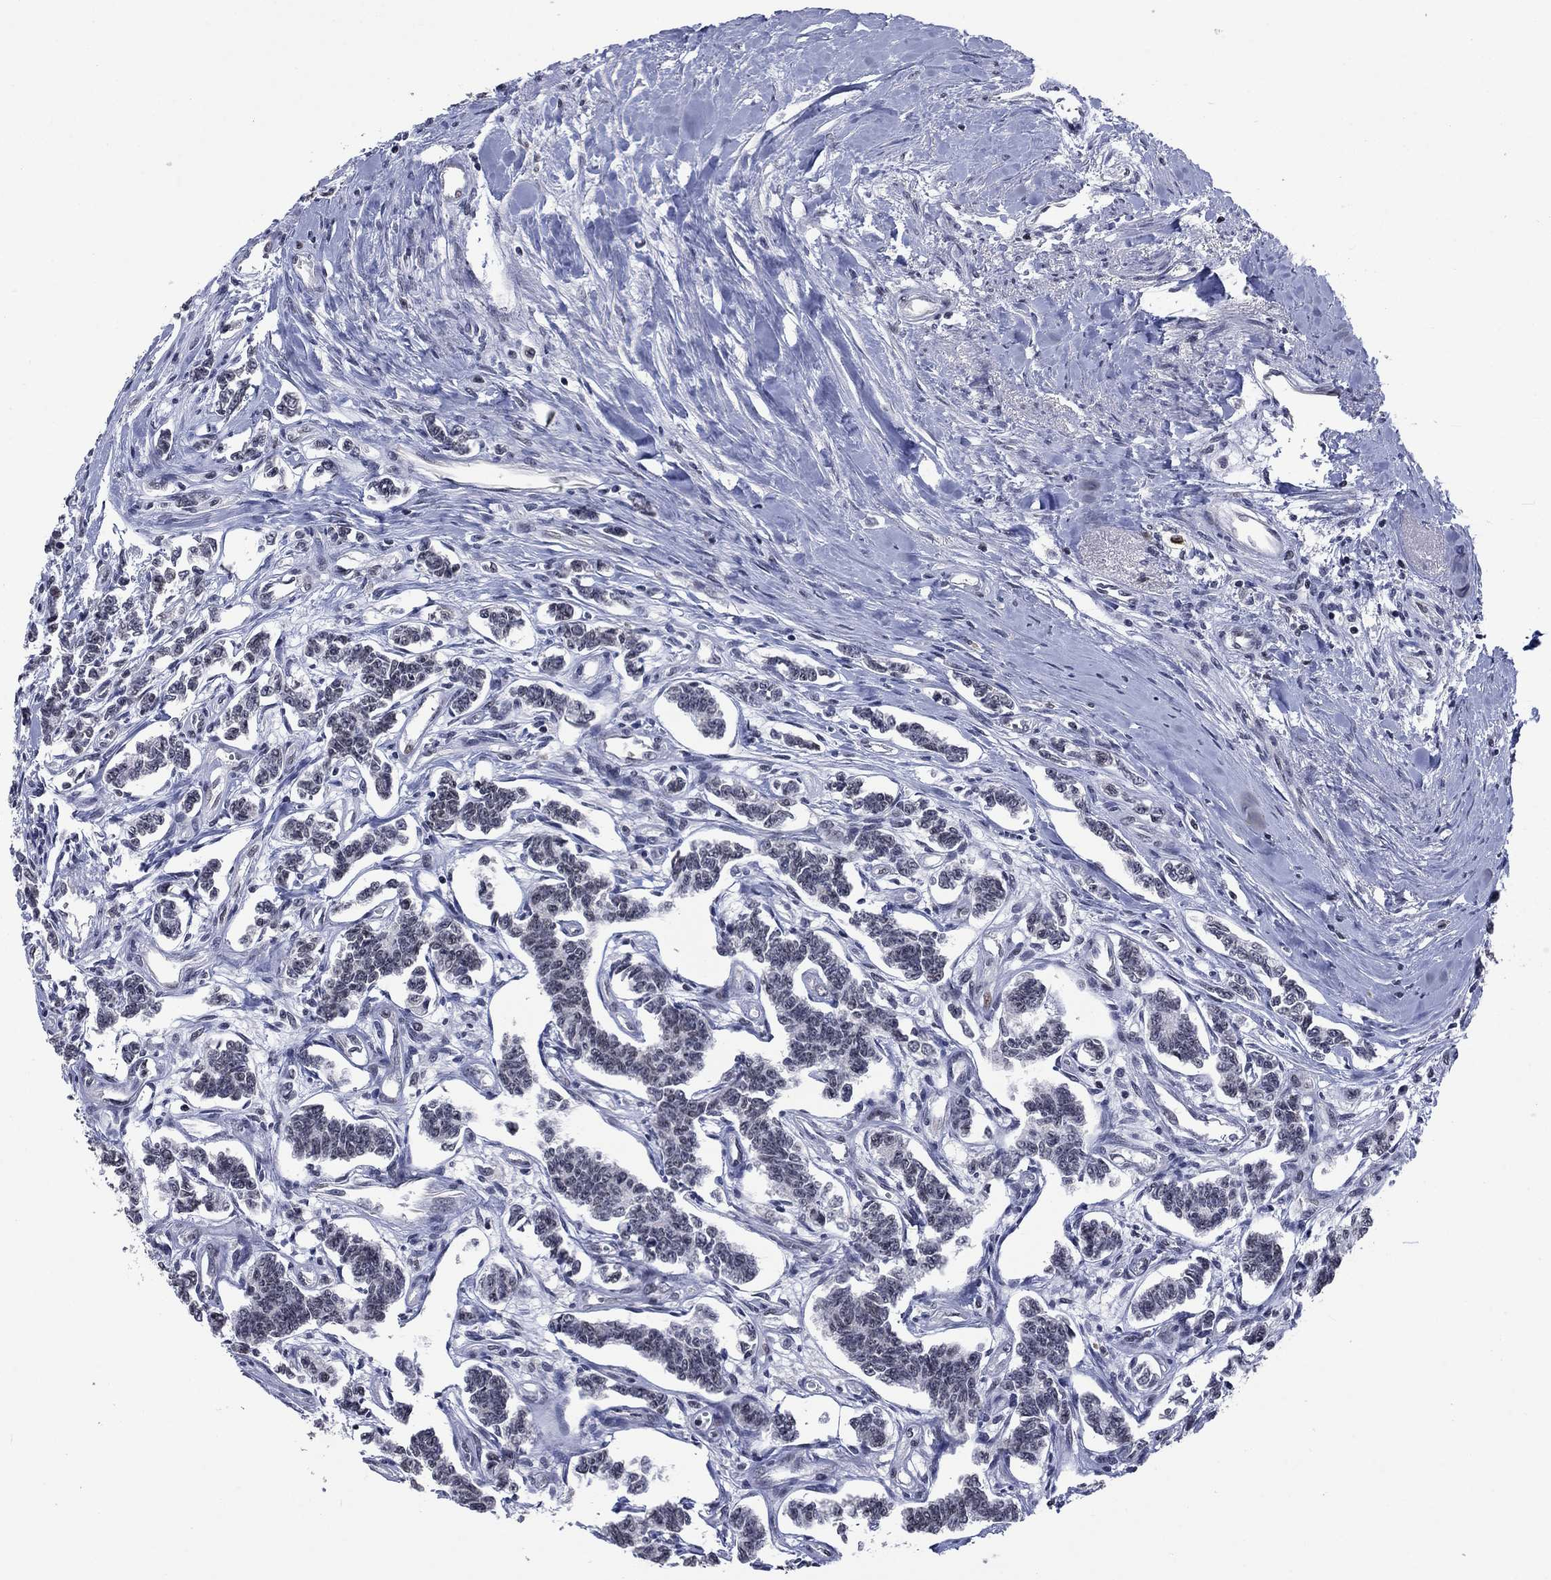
{"staining": {"intensity": "negative", "quantity": "none", "location": "none"}, "tissue": "carcinoid", "cell_type": "Tumor cells", "image_type": "cancer", "snomed": [{"axis": "morphology", "description": "Carcinoid, malignant, NOS"}, {"axis": "topography", "description": "Kidney"}], "caption": "The image demonstrates no staining of tumor cells in carcinoid.", "gene": "HCFC1", "patient": {"sex": "female", "age": 41}}